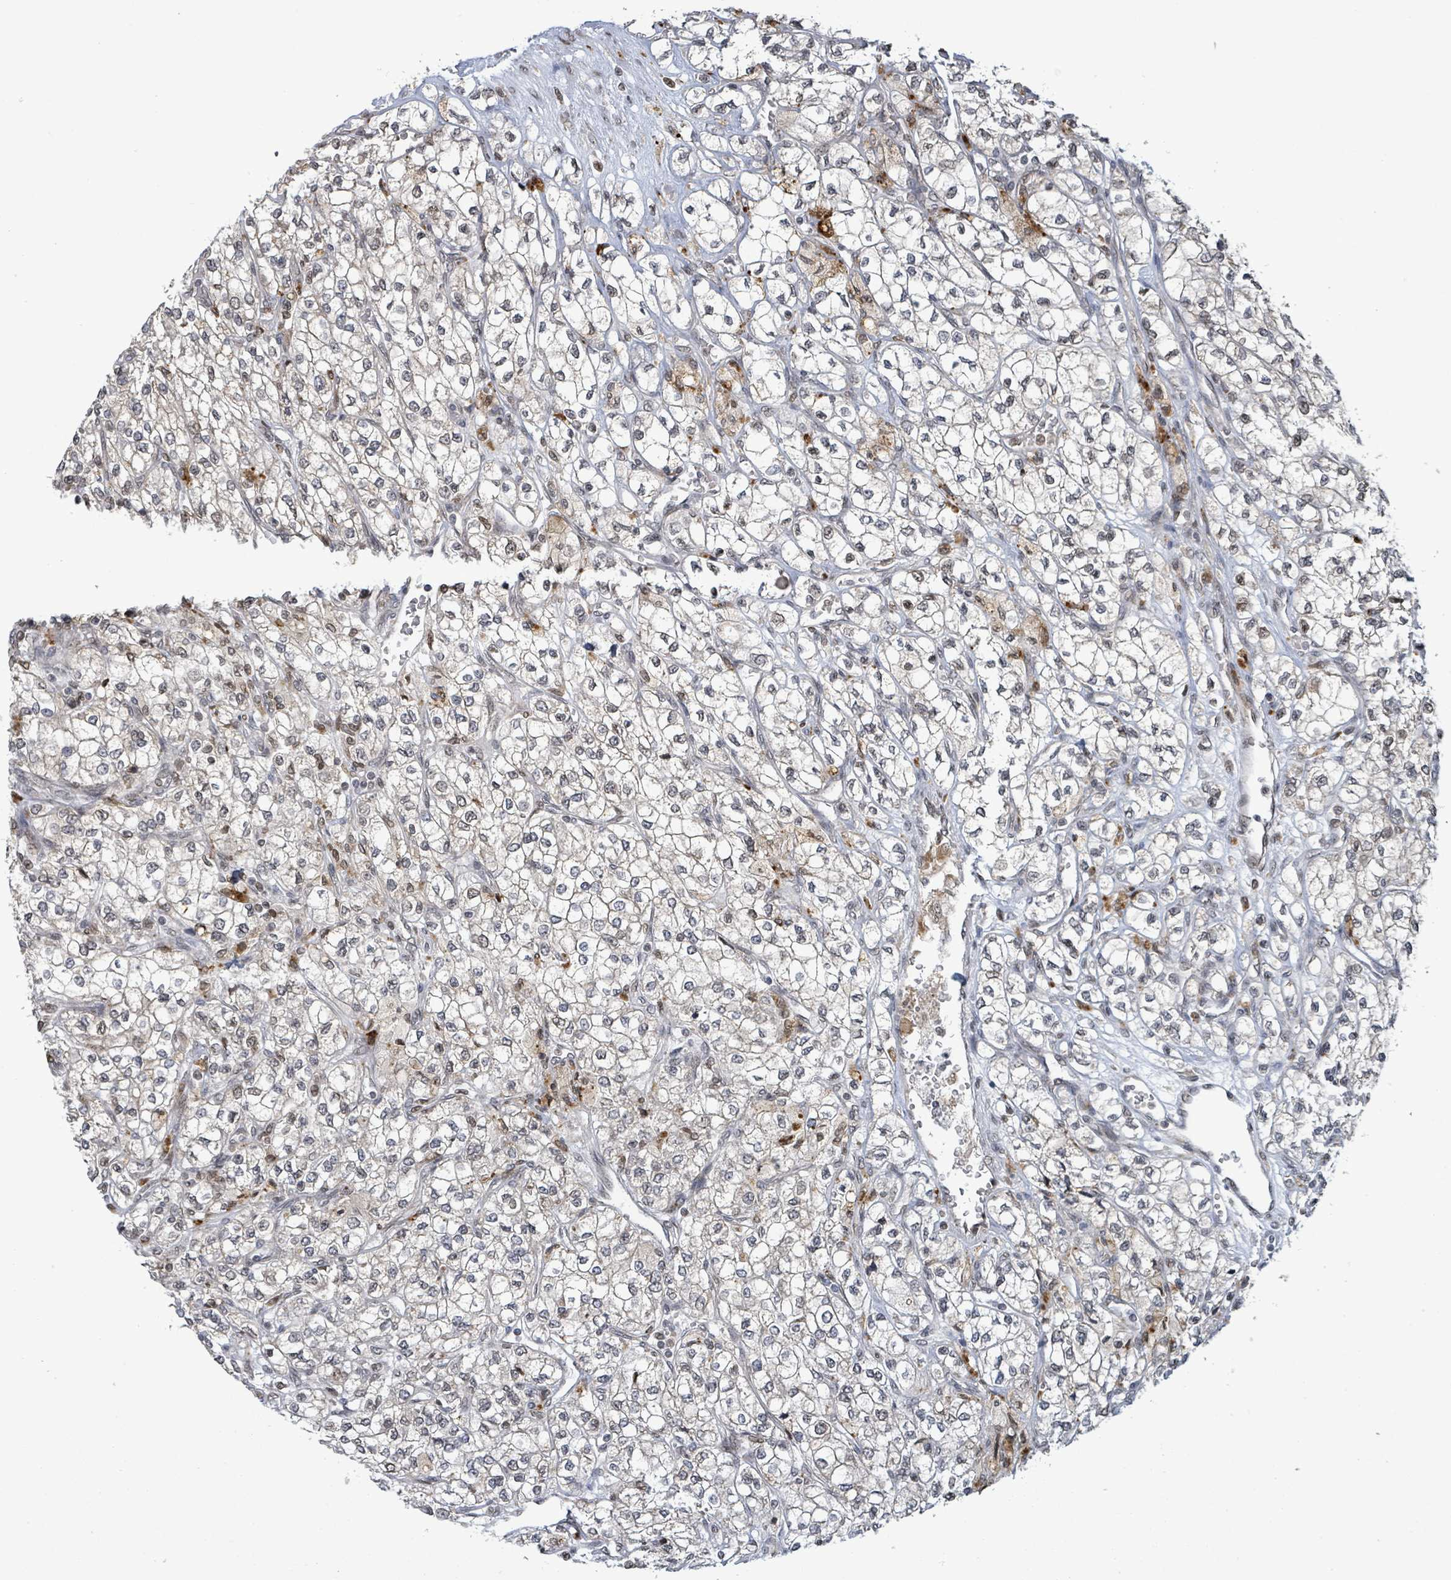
{"staining": {"intensity": "weak", "quantity": "<25%", "location": "cytoplasmic/membranous,nuclear"}, "tissue": "renal cancer", "cell_type": "Tumor cells", "image_type": "cancer", "snomed": [{"axis": "morphology", "description": "Adenocarcinoma, NOS"}, {"axis": "topography", "description": "Kidney"}], "caption": "Immunohistochemistry (IHC) histopathology image of neoplastic tissue: human renal adenocarcinoma stained with DAB exhibits no significant protein staining in tumor cells.", "gene": "SBF2", "patient": {"sex": "male", "age": 80}}